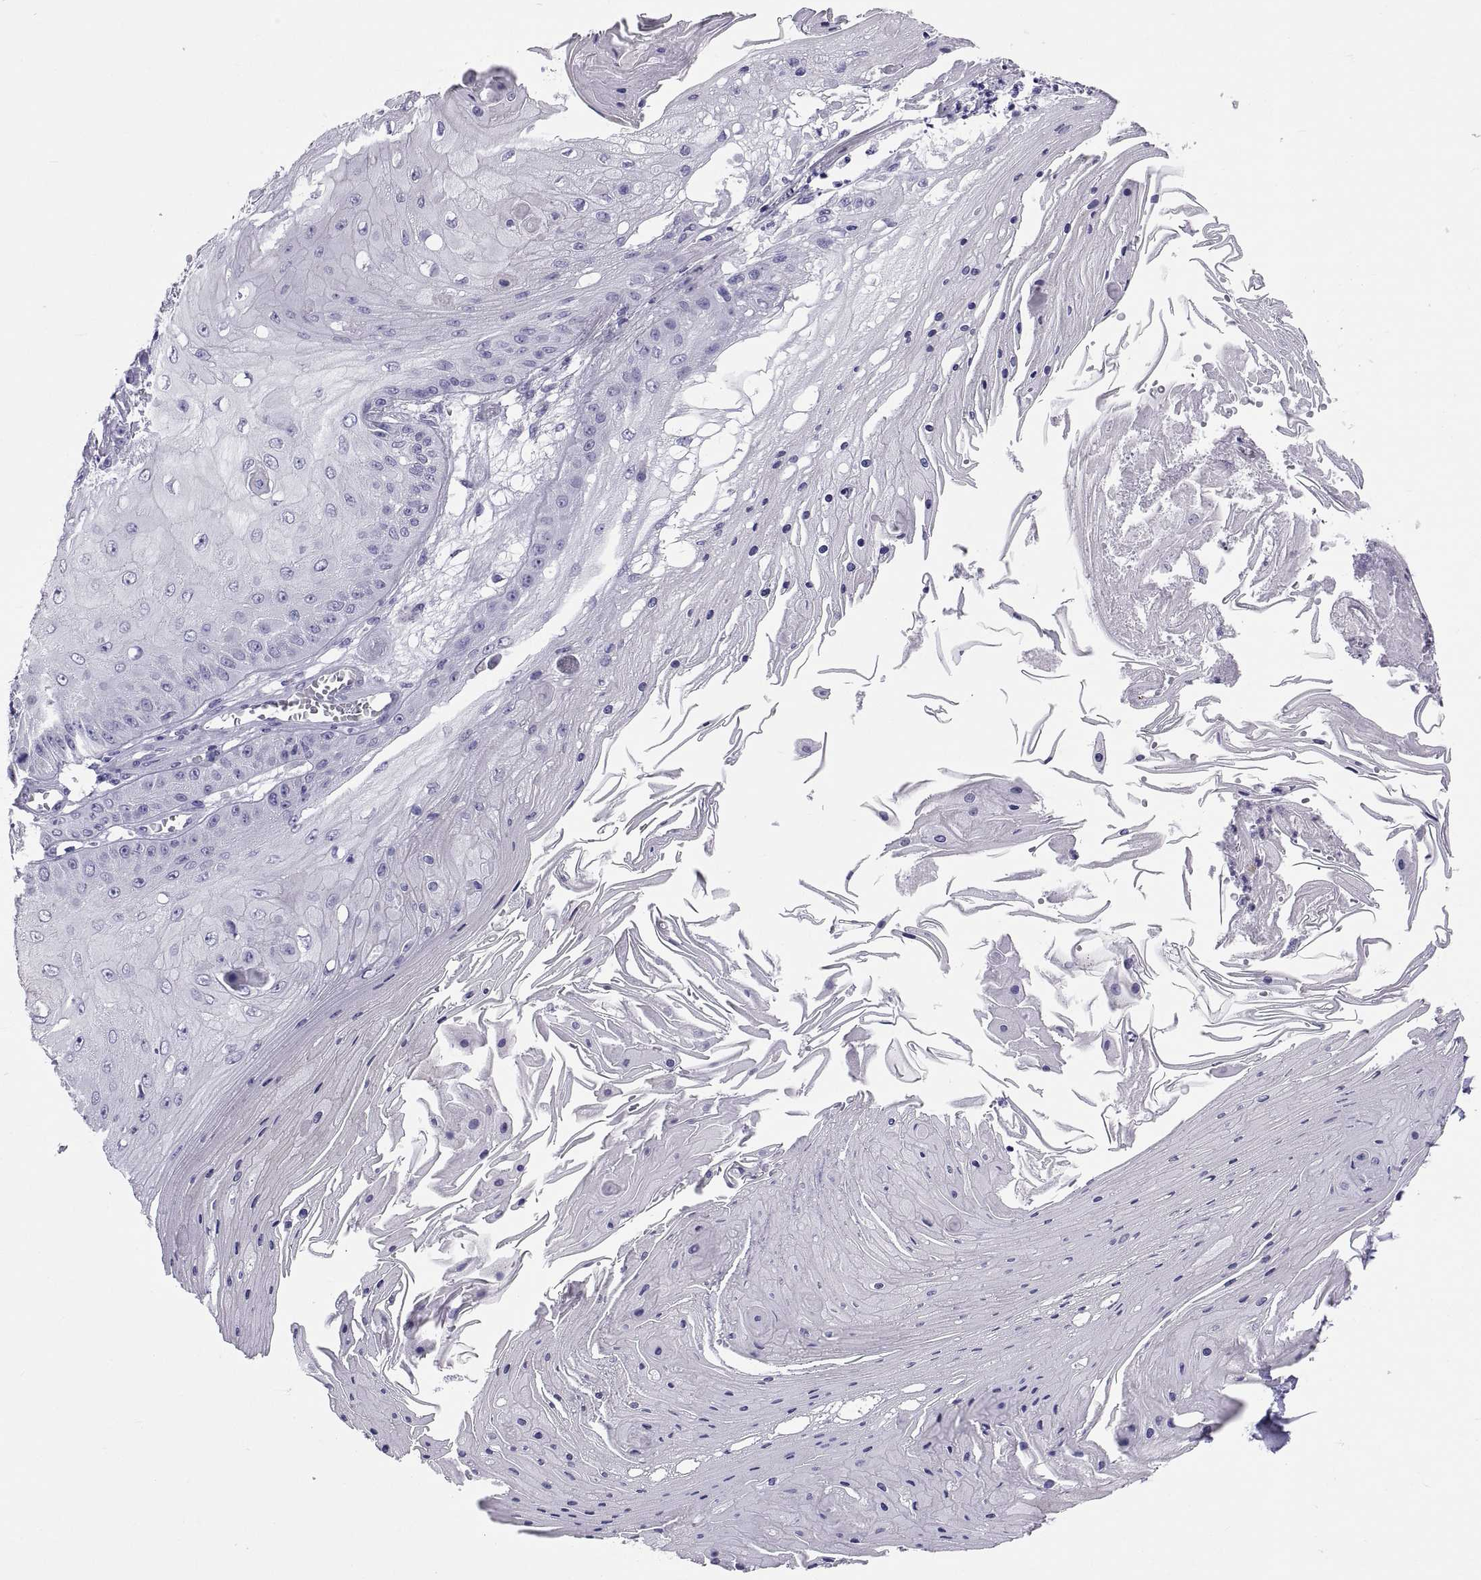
{"staining": {"intensity": "negative", "quantity": "none", "location": "none"}, "tissue": "skin cancer", "cell_type": "Tumor cells", "image_type": "cancer", "snomed": [{"axis": "morphology", "description": "Squamous cell carcinoma, NOS"}, {"axis": "topography", "description": "Skin"}], "caption": "Image shows no protein staining in tumor cells of squamous cell carcinoma (skin) tissue.", "gene": "RNASE12", "patient": {"sex": "male", "age": 70}}